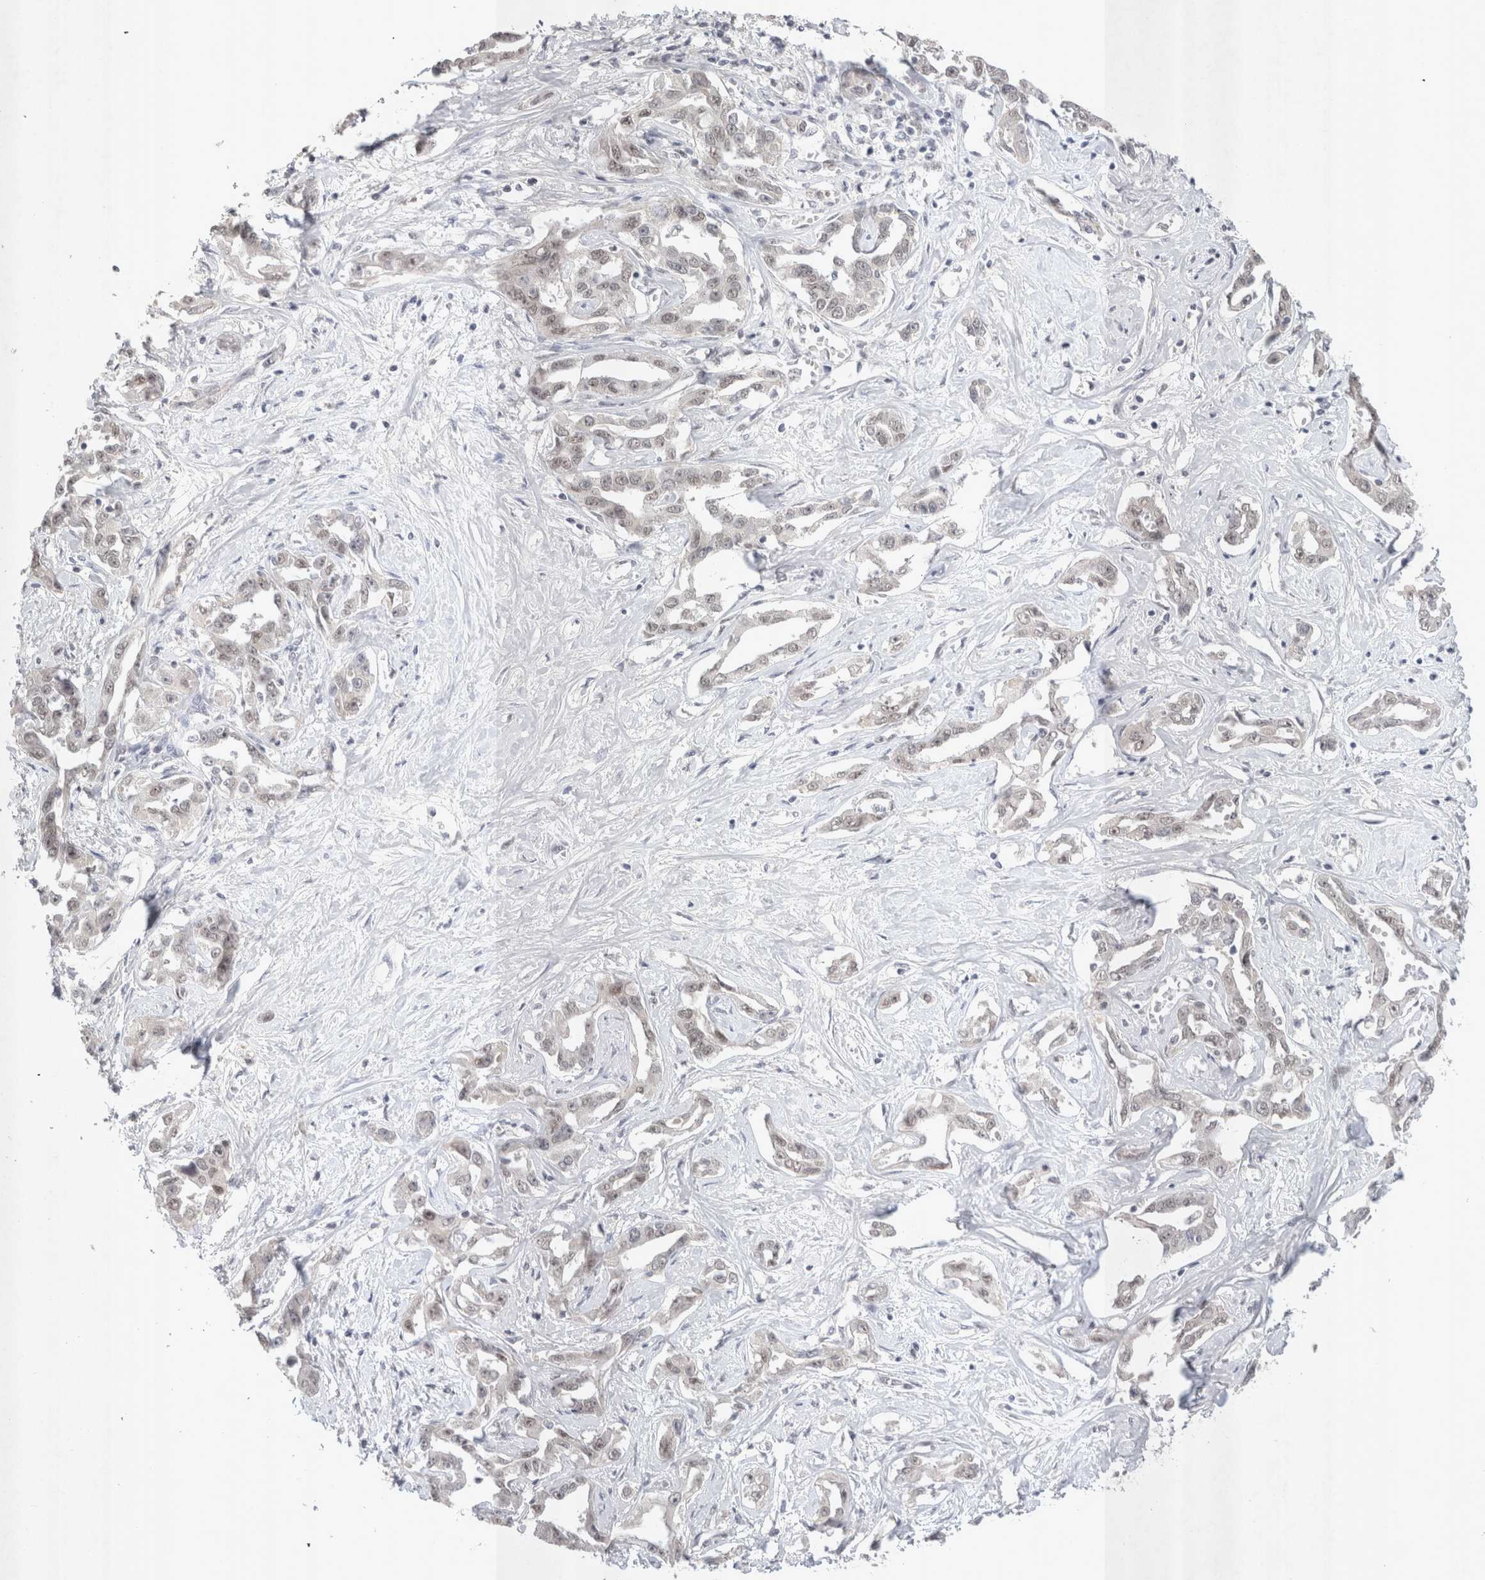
{"staining": {"intensity": "weak", "quantity": ">75%", "location": "nuclear"}, "tissue": "liver cancer", "cell_type": "Tumor cells", "image_type": "cancer", "snomed": [{"axis": "morphology", "description": "Cholangiocarcinoma"}, {"axis": "topography", "description": "Liver"}], "caption": "Immunohistochemistry of liver cholangiocarcinoma reveals low levels of weak nuclear staining in approximately >75% of tumor cells.", "gene": "RECQL4", "patient": {"sex": "male", "age": 59}}